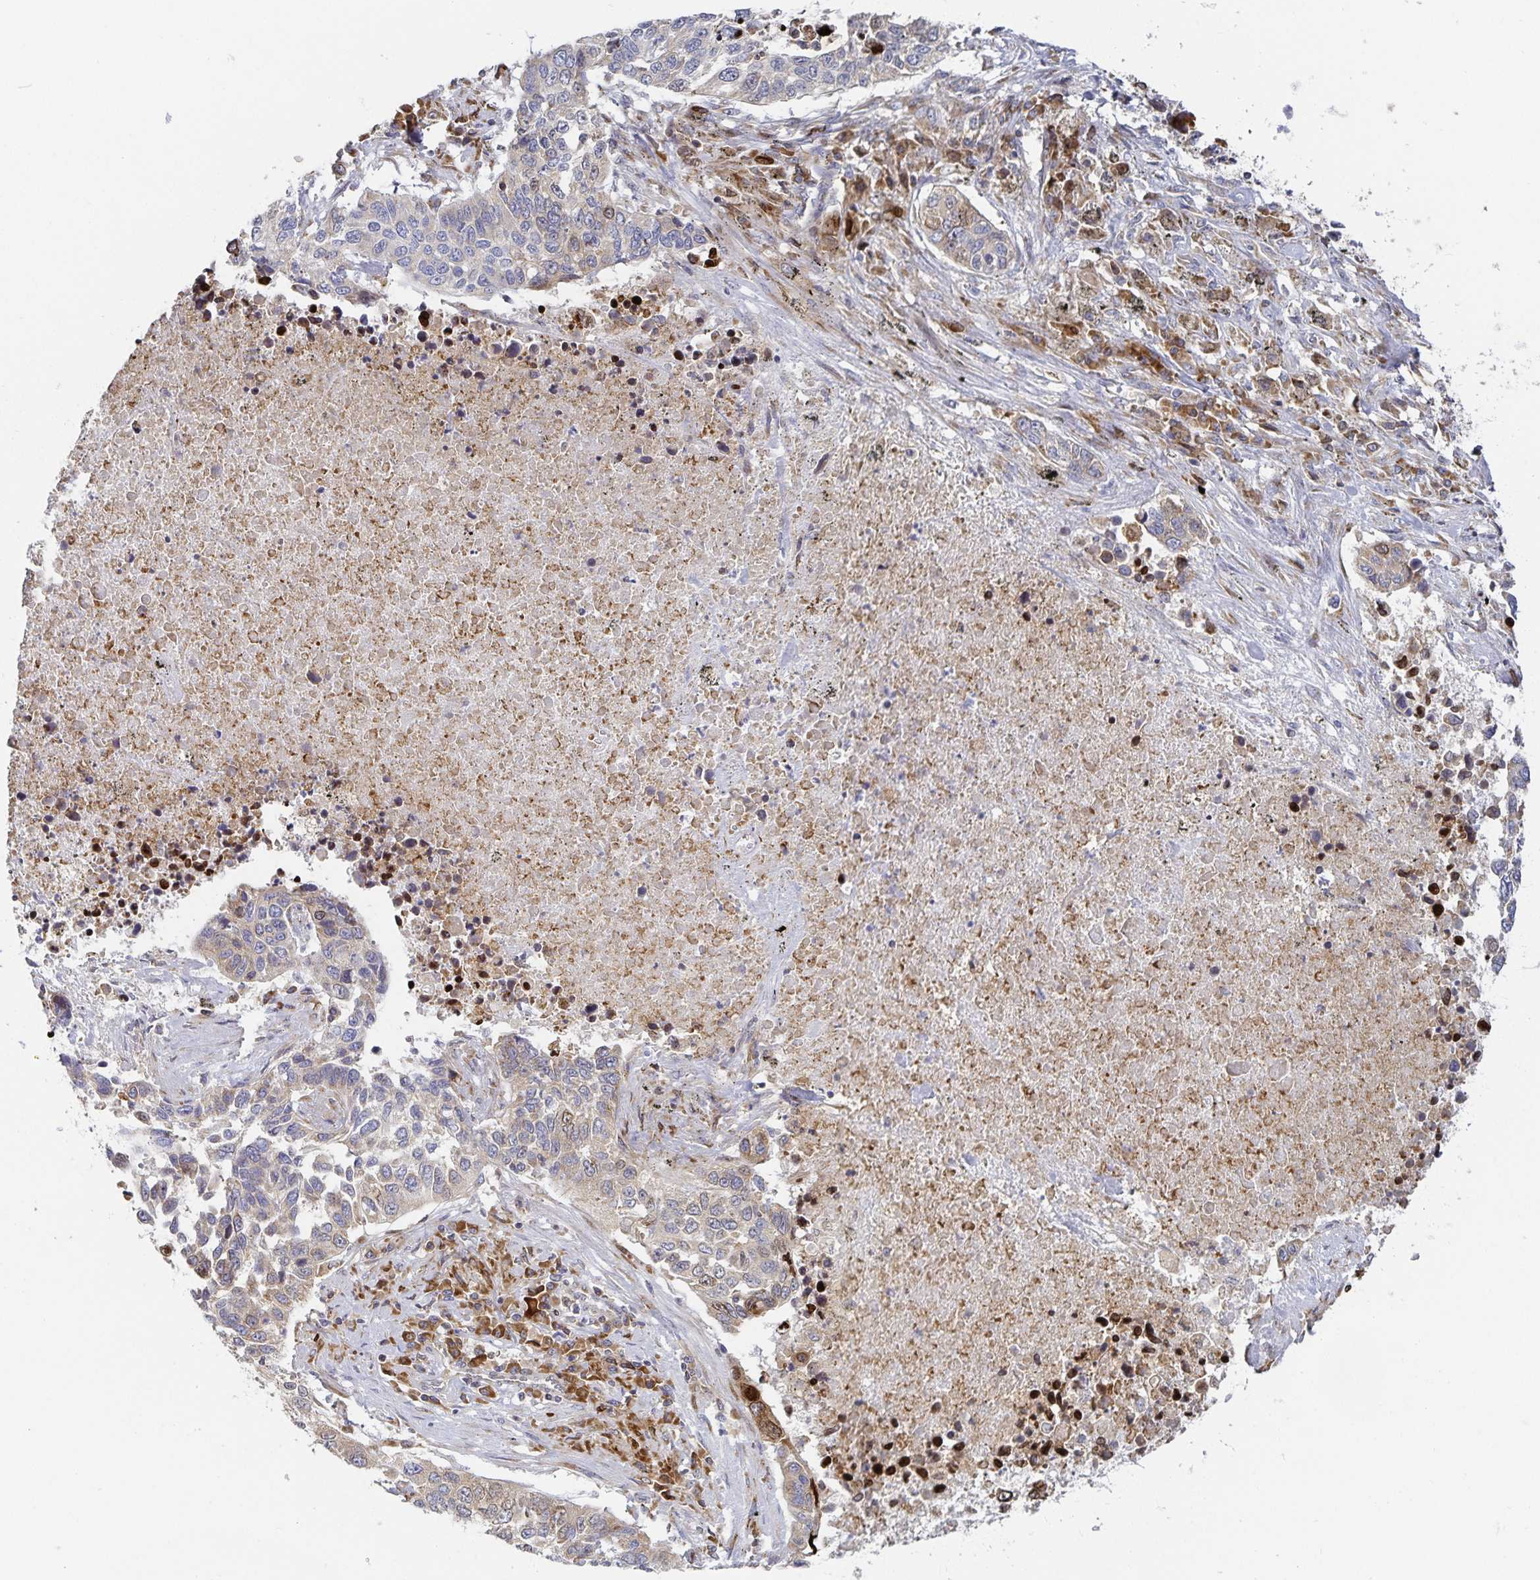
{"staining": {"intensity": "moderate", "quantity": "<25%", "location": "cytoplasmic/membranous,nuclear"}, "tissue": "lung cancer", "cell_type": "Tumor cells", "image_type": "cancer", "snomed": [{"axis": "morphology", "description": "Squamous cell carcinoma, NOS"}, {"axis": "topography", "description": "Lung"}], "caption": "Lung squamous cell carcinoma stained for a protein (brown) shows moderate cytoplasmic/membranous and nuclear positive positivity in approximately <25% of tumor cells.", "gene": "NOMO1", "patient": {"sex": "male", "age": 62}}